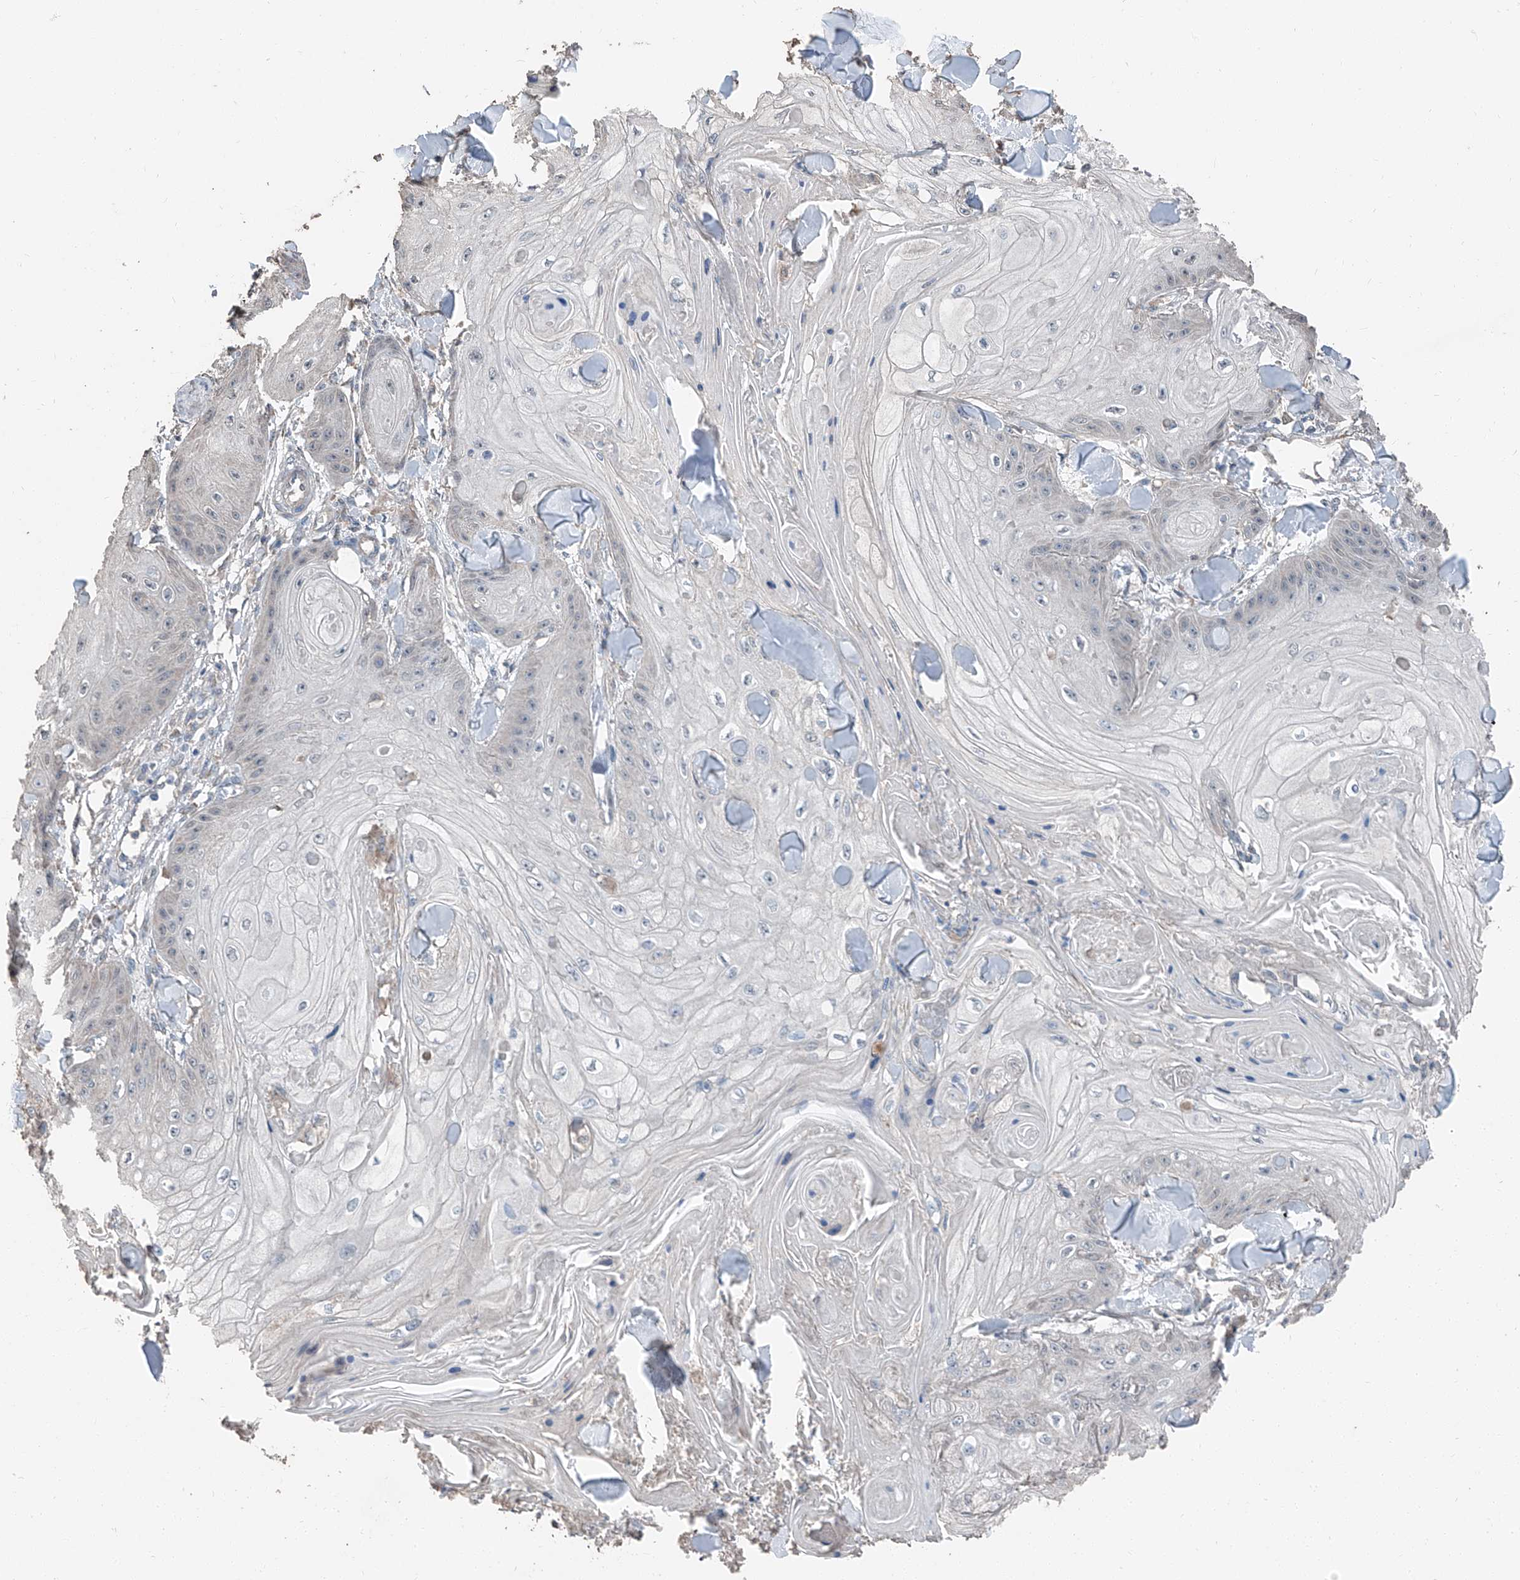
{"staining": {"intensity": "negative", "quantity": "none", "location": "none"}, "tissue": "skin cancer", "cell_type": "Tumor cells", "image_type": "cancer", "snomed": [{"axis": "morphology", "description": "Squamous cell carcinoma, NOS"}, {"axis": "topography", "description": "Skin"}], "caption": "A high-resolution micrograph shows immunohistochemistry (IHC) staining of skin cancer, which demonstrates no significant expression in tumor cells.", "gene": "MAMLD1", "patient": {"sex": "male", "age": 74}}